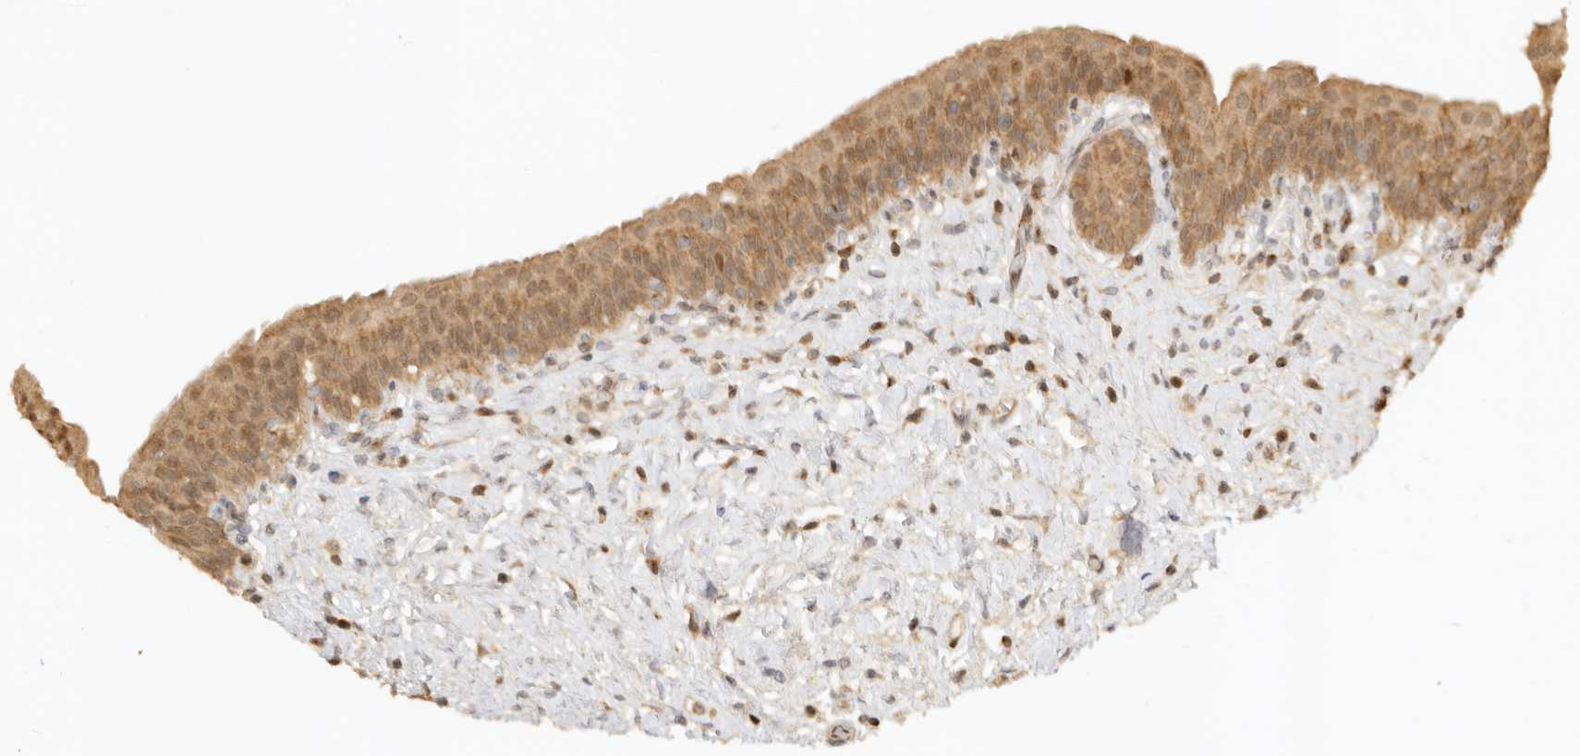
{"staining": {"intensity": "moderate", "quantity": ">75%", "location": "cytoplasmic/membranous,nuclear"}, "tissue": "urinary bladder", "cell_type": "Urothelial cells", "image_type": "normal", "snomed": [{"axis": "morphology", "description": "Normal tissue, NOS"}, {"axis": "topography", "description": "Urinary bladder"}], "caption": "Human urinary bladder stained with a brown dye reveals moderate cytoplasmic/membranous,nuclear positive positivity in approximately >75% of urothelial cells.", "gene": "KIF2B", "patient": {"sex": "male", "age": 83}}